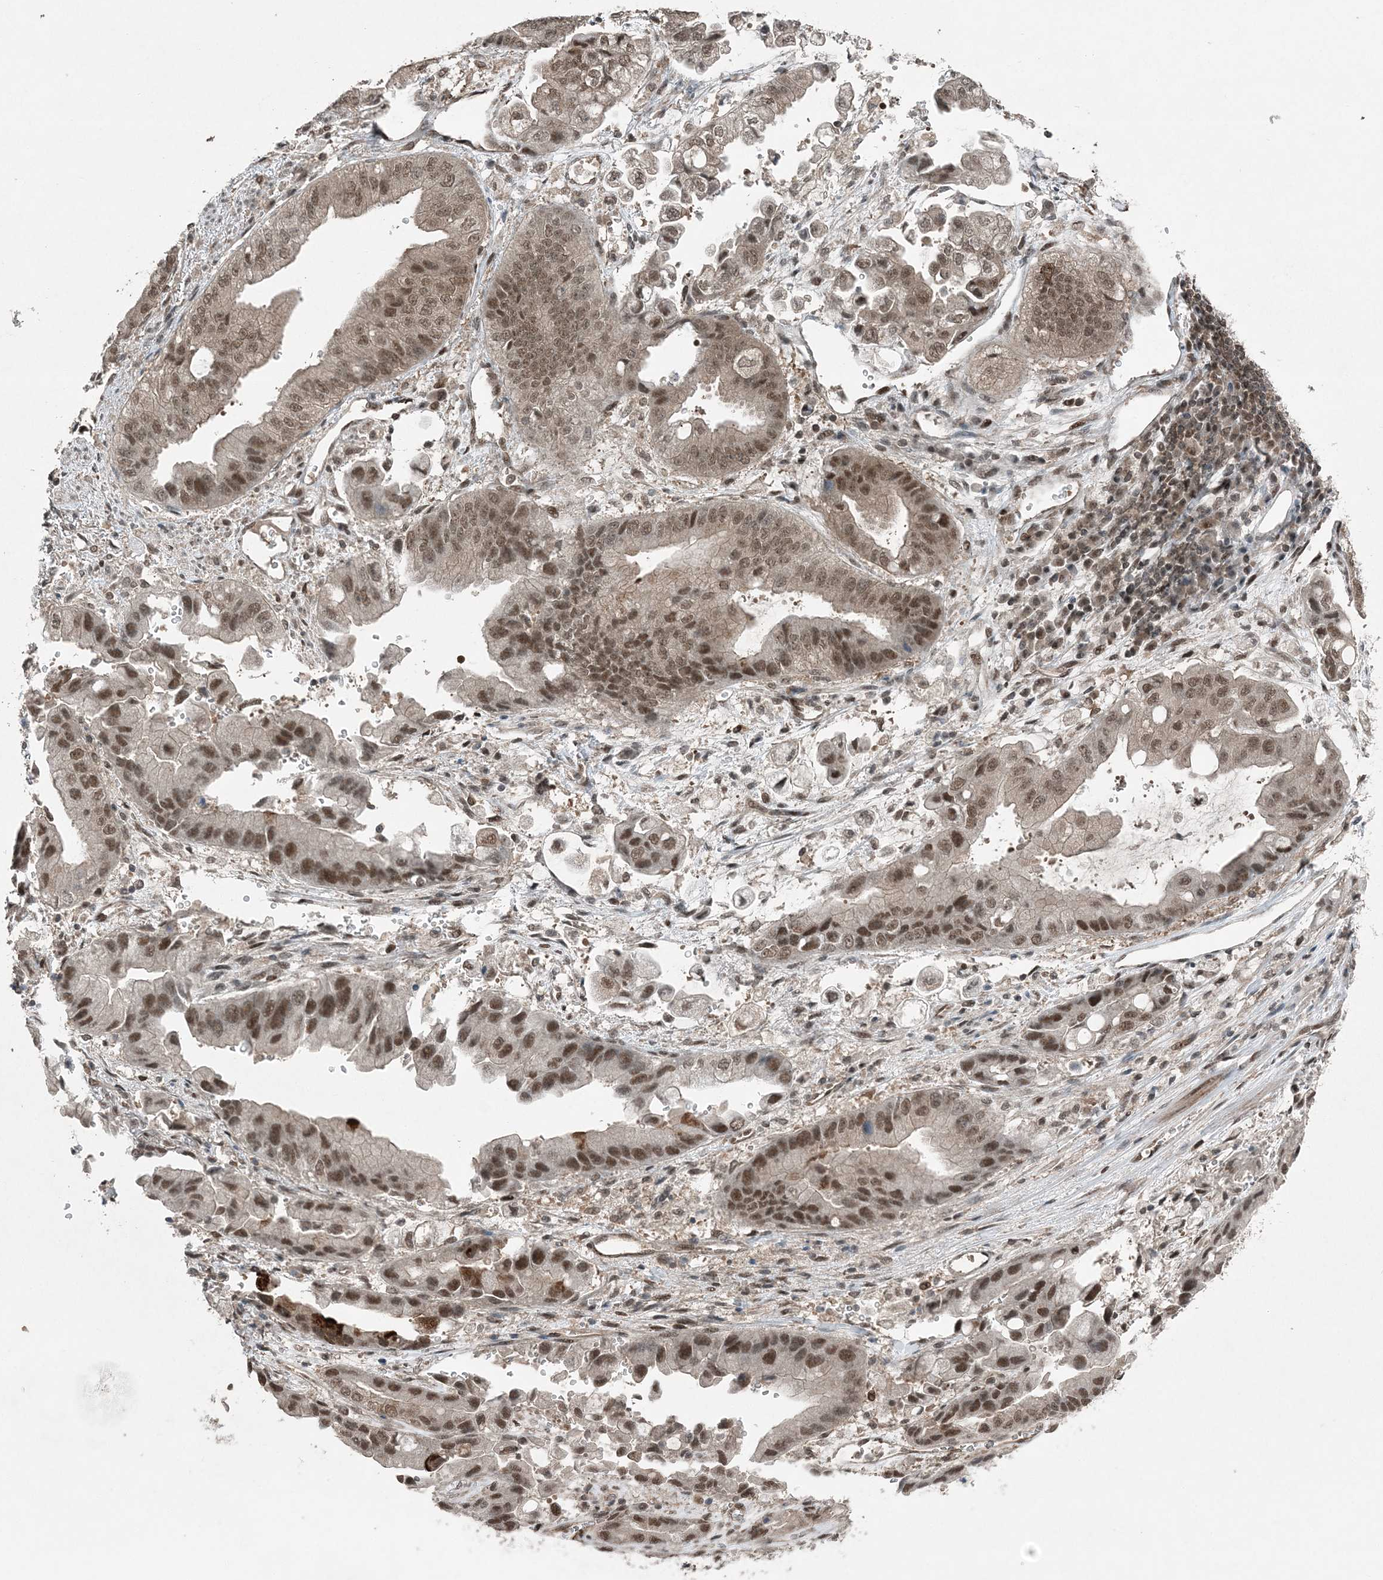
{"staining": {"intensity": "moderate", "quantity": ">75%", "location": "nuclear"}, "tissue": "stomach cancer", "cell_type": "Tumor cells", "image_type": "cancer", "snomed": [{"axis": "morphology", "description": "Adenocarcinoma, NOS"}, {"axis": "topography", "description": "Stomach"}], "caption": "Stomach cancer (adenocarcinoma) tissue shows moderate nuclear staining in about >75% of tumor cells", "gene": "COPS7B", "patient": {"sex": "male", "age": 62}}